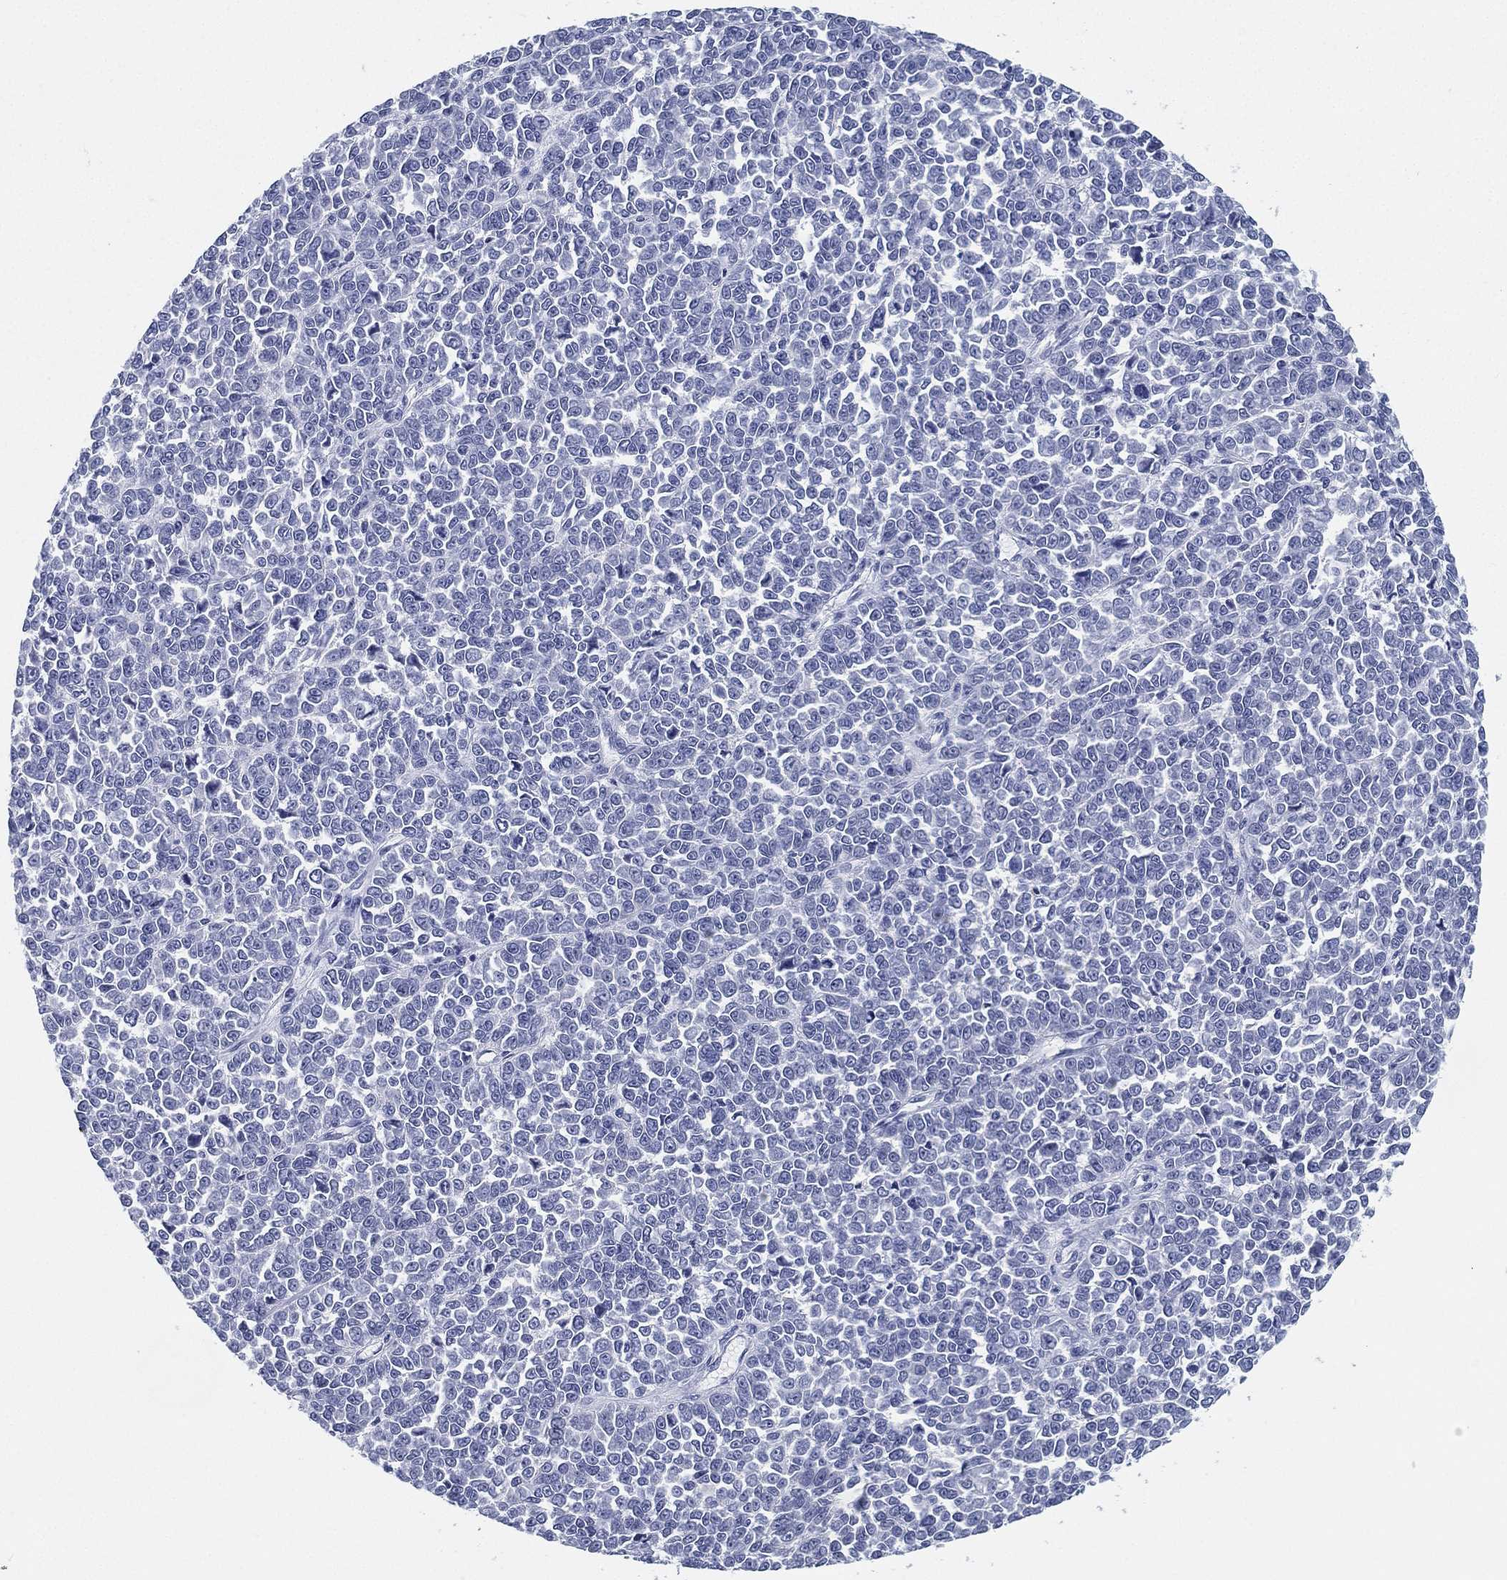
{"staining": {"intensity": "negative", "quantity": "none", "location": "none"}, "tissue": "melanoma", "cell_type": "Tumor cells", "image_type": "cancer", "snomed": [{"axis": "morphology", "description": "Malignant melanoma, NOS"}, {"axis": "topography", "description": "Skin"}], "caption": "Immunohistochemical staining of human melanoma exhibits no significant positivity in tumor cells.", "gene": "ATP1B2", "patient": {"sex": "female", "age": 95}}